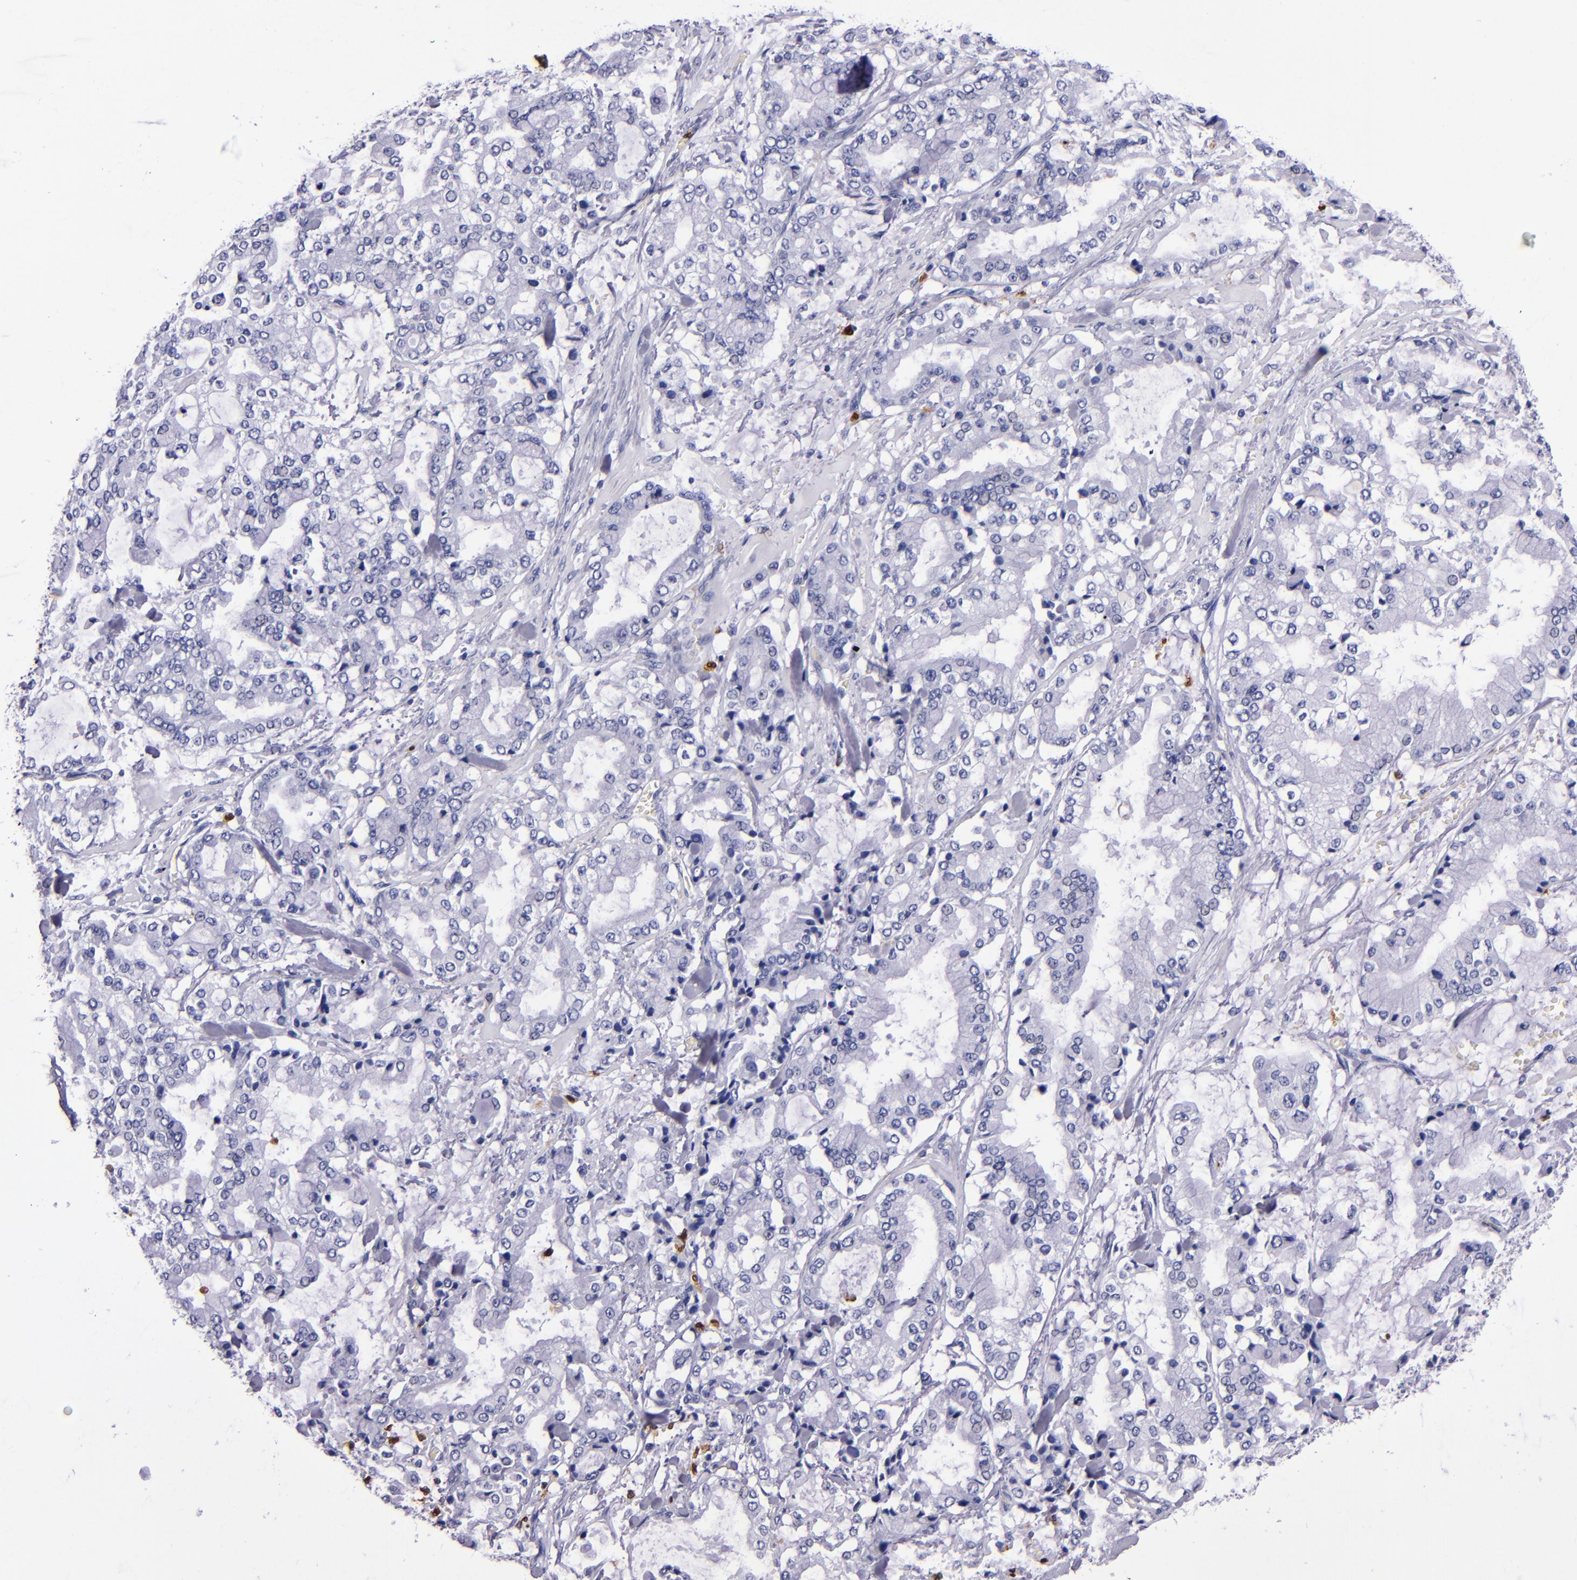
{"staining": {"intensity": "negative", "quantity": "none", "location": "none"}, "tissue": "stomach cancer", "cell_type": "Tumor cells", "image_type": "cancer", "snomed": [{"axis": "morphology", "description": "Normal tissue, NOS"}, {"axis": "morphology", "description": "Adenocarcinoma, NOS"}, {"axis": "topography", "description": "Stomach, upper"}, {"axis": "topography", "description": "Stomach"}], "caption": "Immunohistochemical staining of stomach adenocarcinoma exhibits no significant staining in tumor cells.", "gene": "S100A8", "patient": {"sex": "male", "age": 76}}